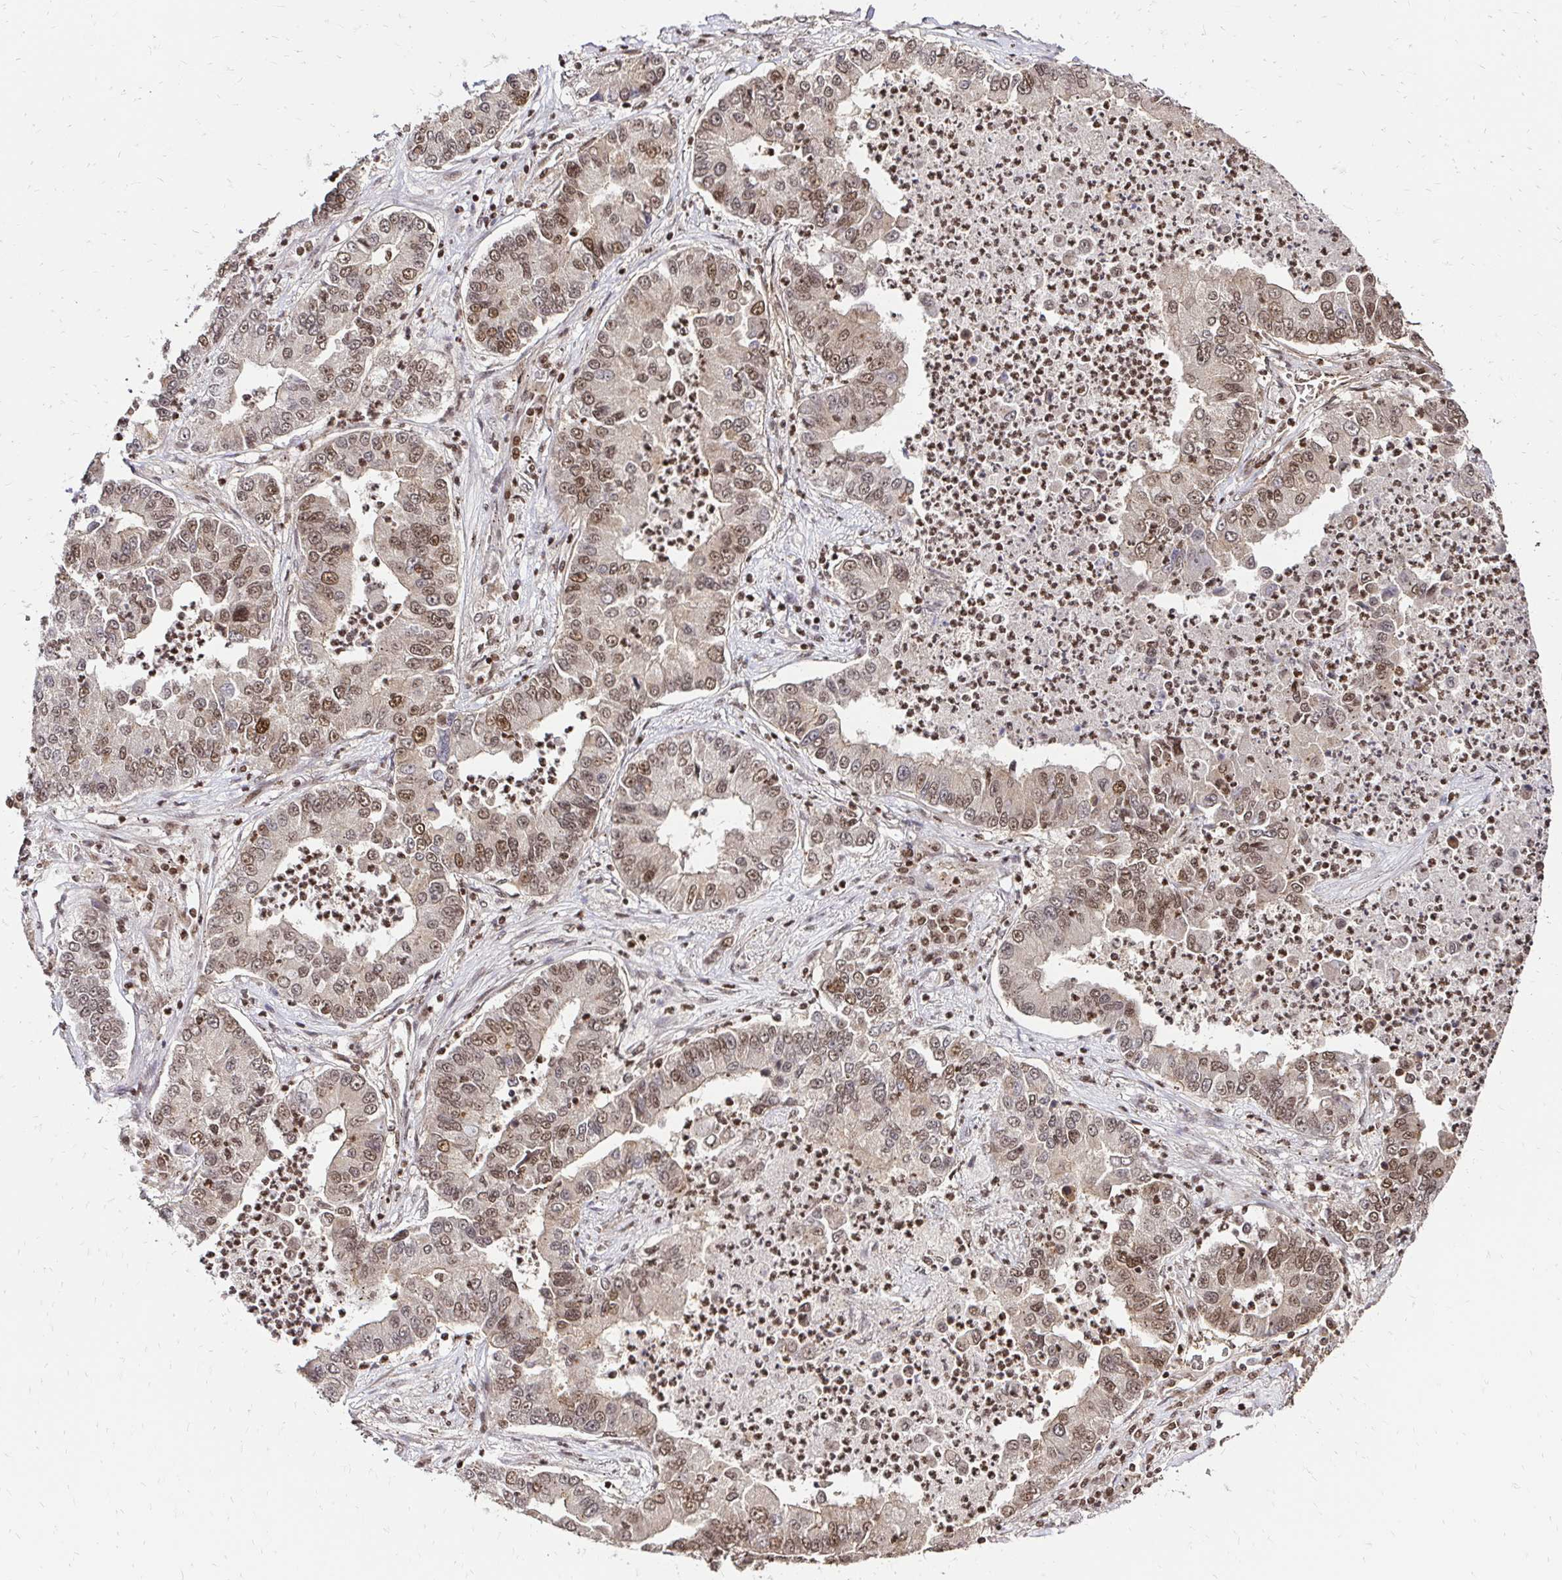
{"staining": {"intensity": "moderate", "quantity": ">75%", "location": "nuclear"}, "tissue": "lung cancer", "cell_type": "Tumor cells", "image_type": "cancer", "snomed": [{"axis": "morphology", "description": "Adenocarcinoma, NOS"}, {"axis": "topography", "description": "Lung"}], "caption": "A brown stain highlights moderate nuclear positivity of a protein in lung cancer (adenocarcinoma) tumor cells. (IHC, brightfield microscopy, high magnification).", "gene": "GLYR1", "patient": {"sex": "female", "age": 57}}